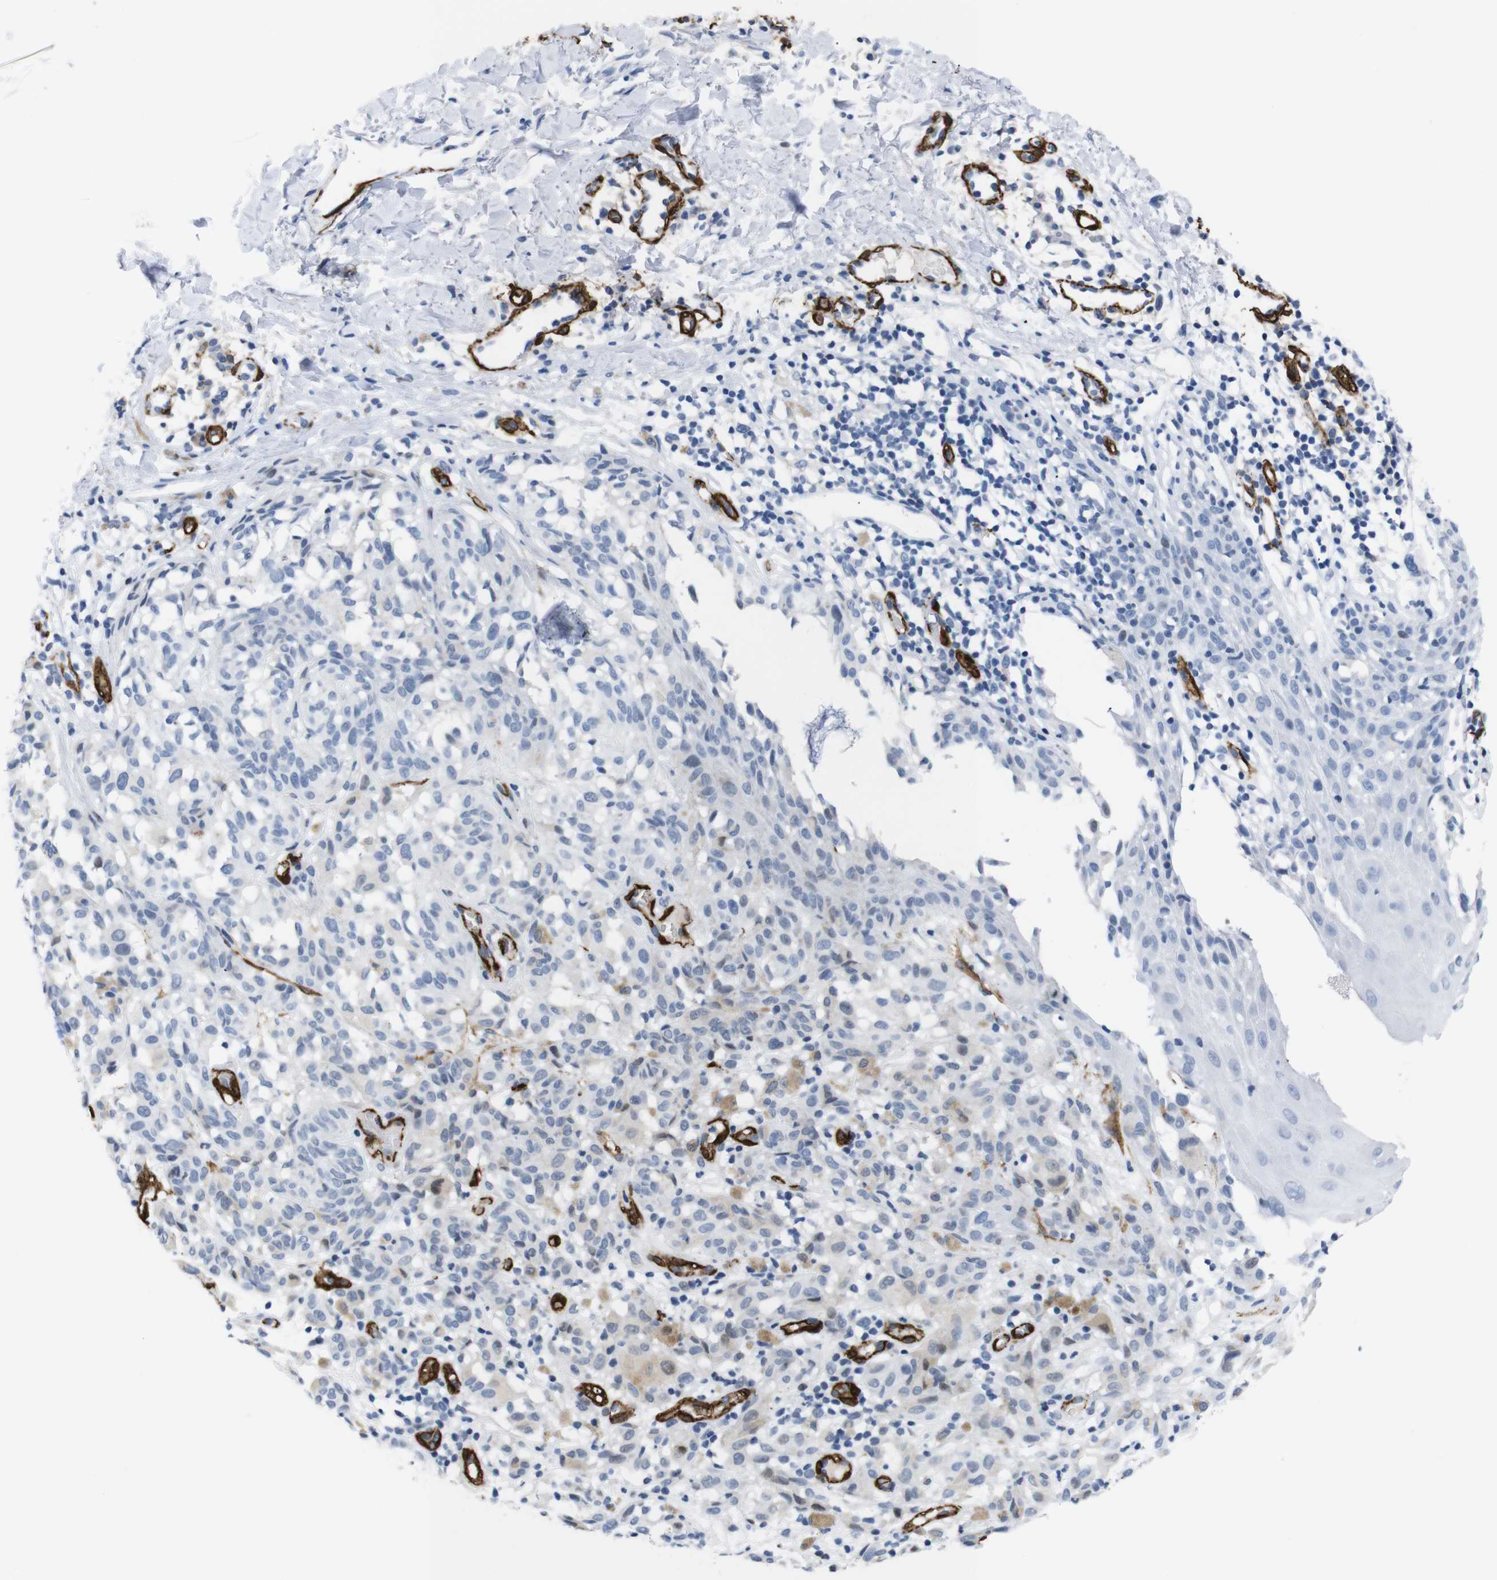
{"staining": {"intensity": "negative", "quantity": "none", "location": "none"}, "tissue": "melanoma", "cell_type": "Tumor cells", "image_type": "cancer", "snomed": [{"axis": "morphology", "description": "Malignant melanoma, NOS"}, {"axis": "topography", "description": "Skin"}], "caption": "Image shows no protein staining in tumor cells of malignant melanoma tissue.", "gene": "ACTA2", "patient": {"sex": "female", "age": 46}}